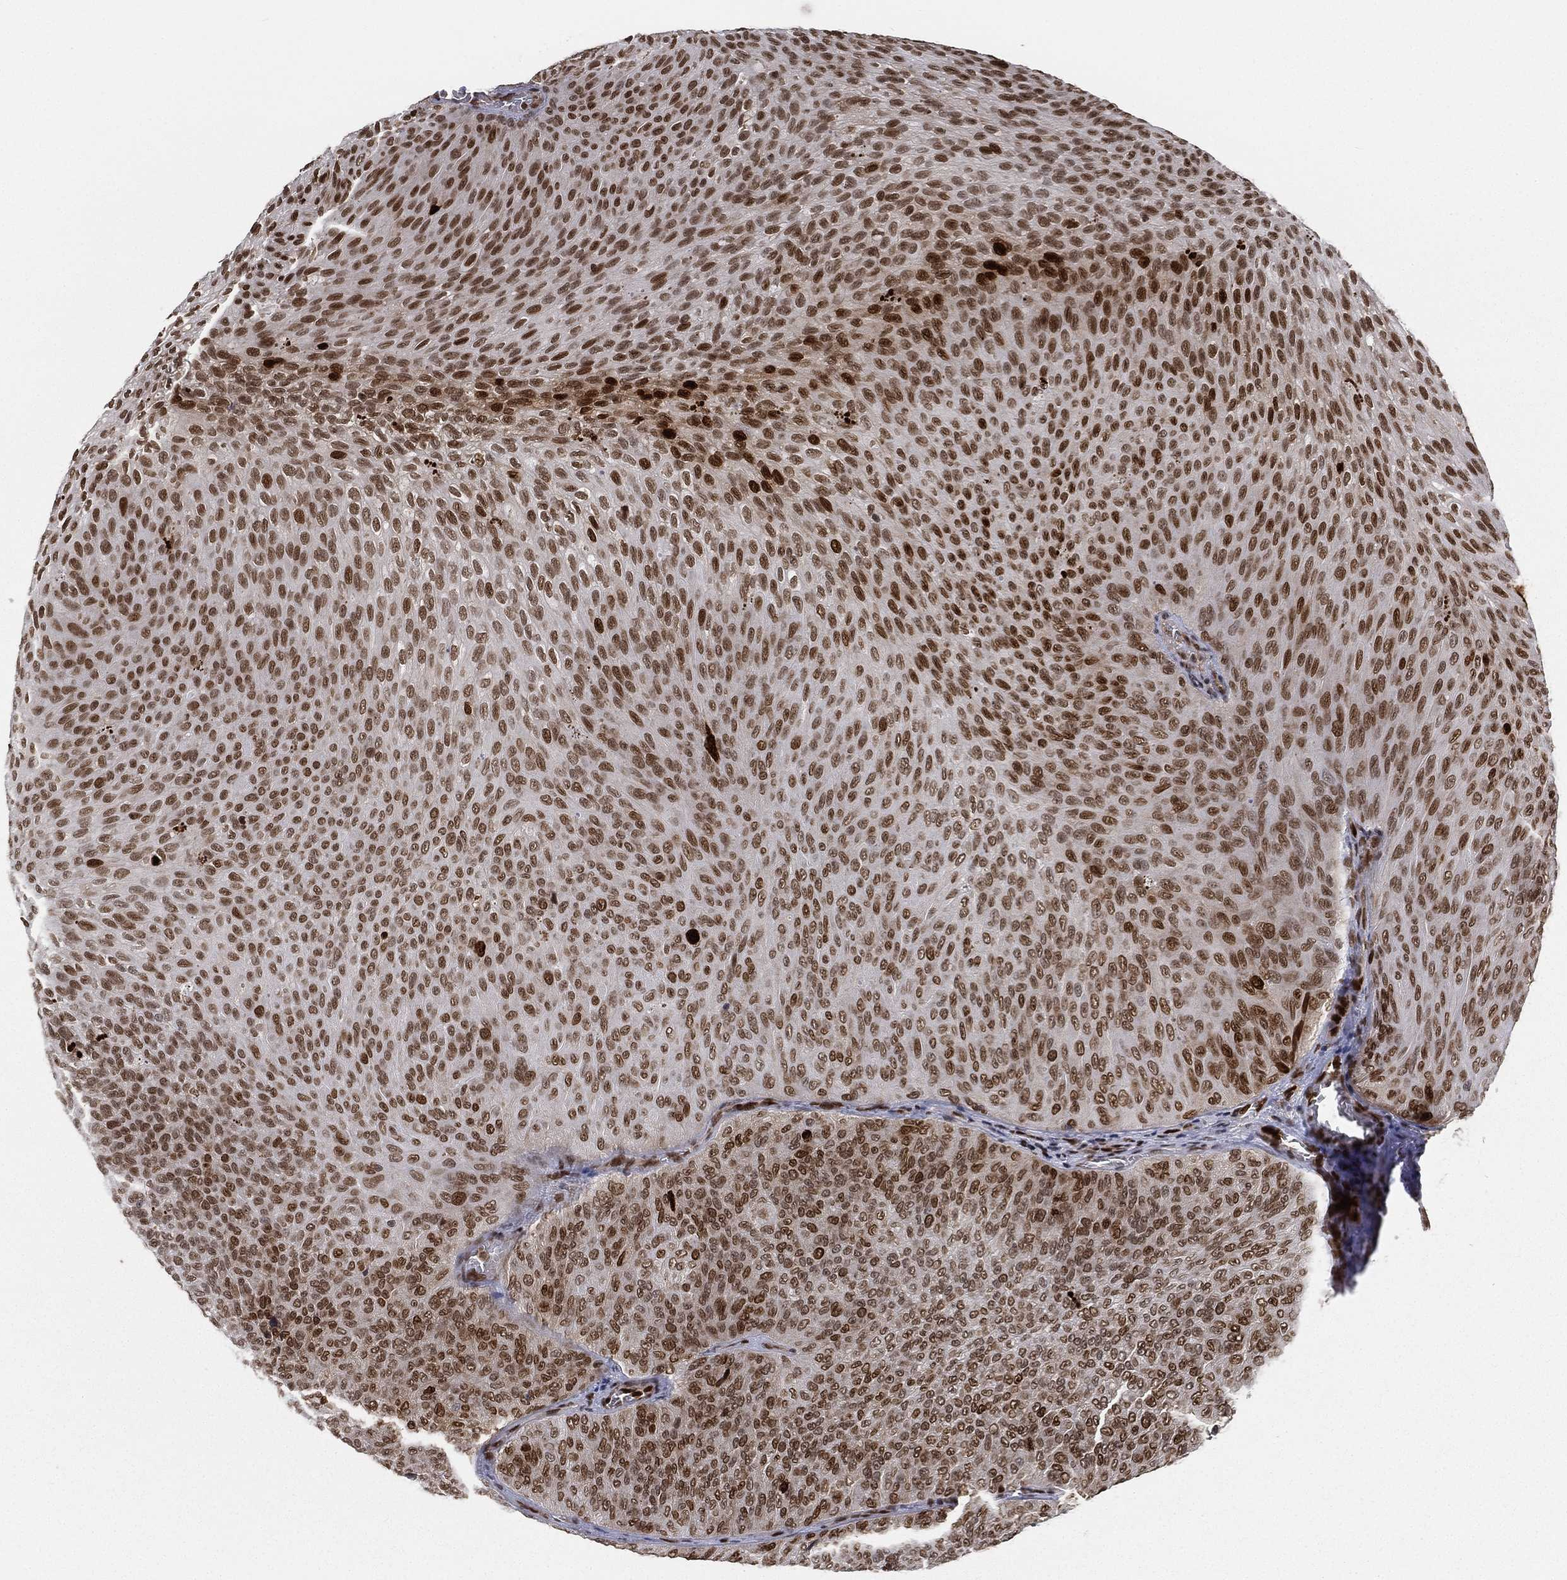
{"staining": {"intensity": "strong", "quantity": "25%-75%", "location": "nuclear"}, "tissue": "urothelial cancer", "cell_type": "Tumor cells", "image_type": "cancer", "snomed": [{"axis": "morphology", "description": "Urothelial carcinoma, Low grade"}, {"axis": "topography", "description": "Urinary bladder"}], "caption": "This is an image of immunohistochemistry staining of low-grade urothelial carcinoma, which shows strong expression in the nuclear of tumor cells.", "gene": "LMNB1", "patient": {"sex": "male", "age": 78}}